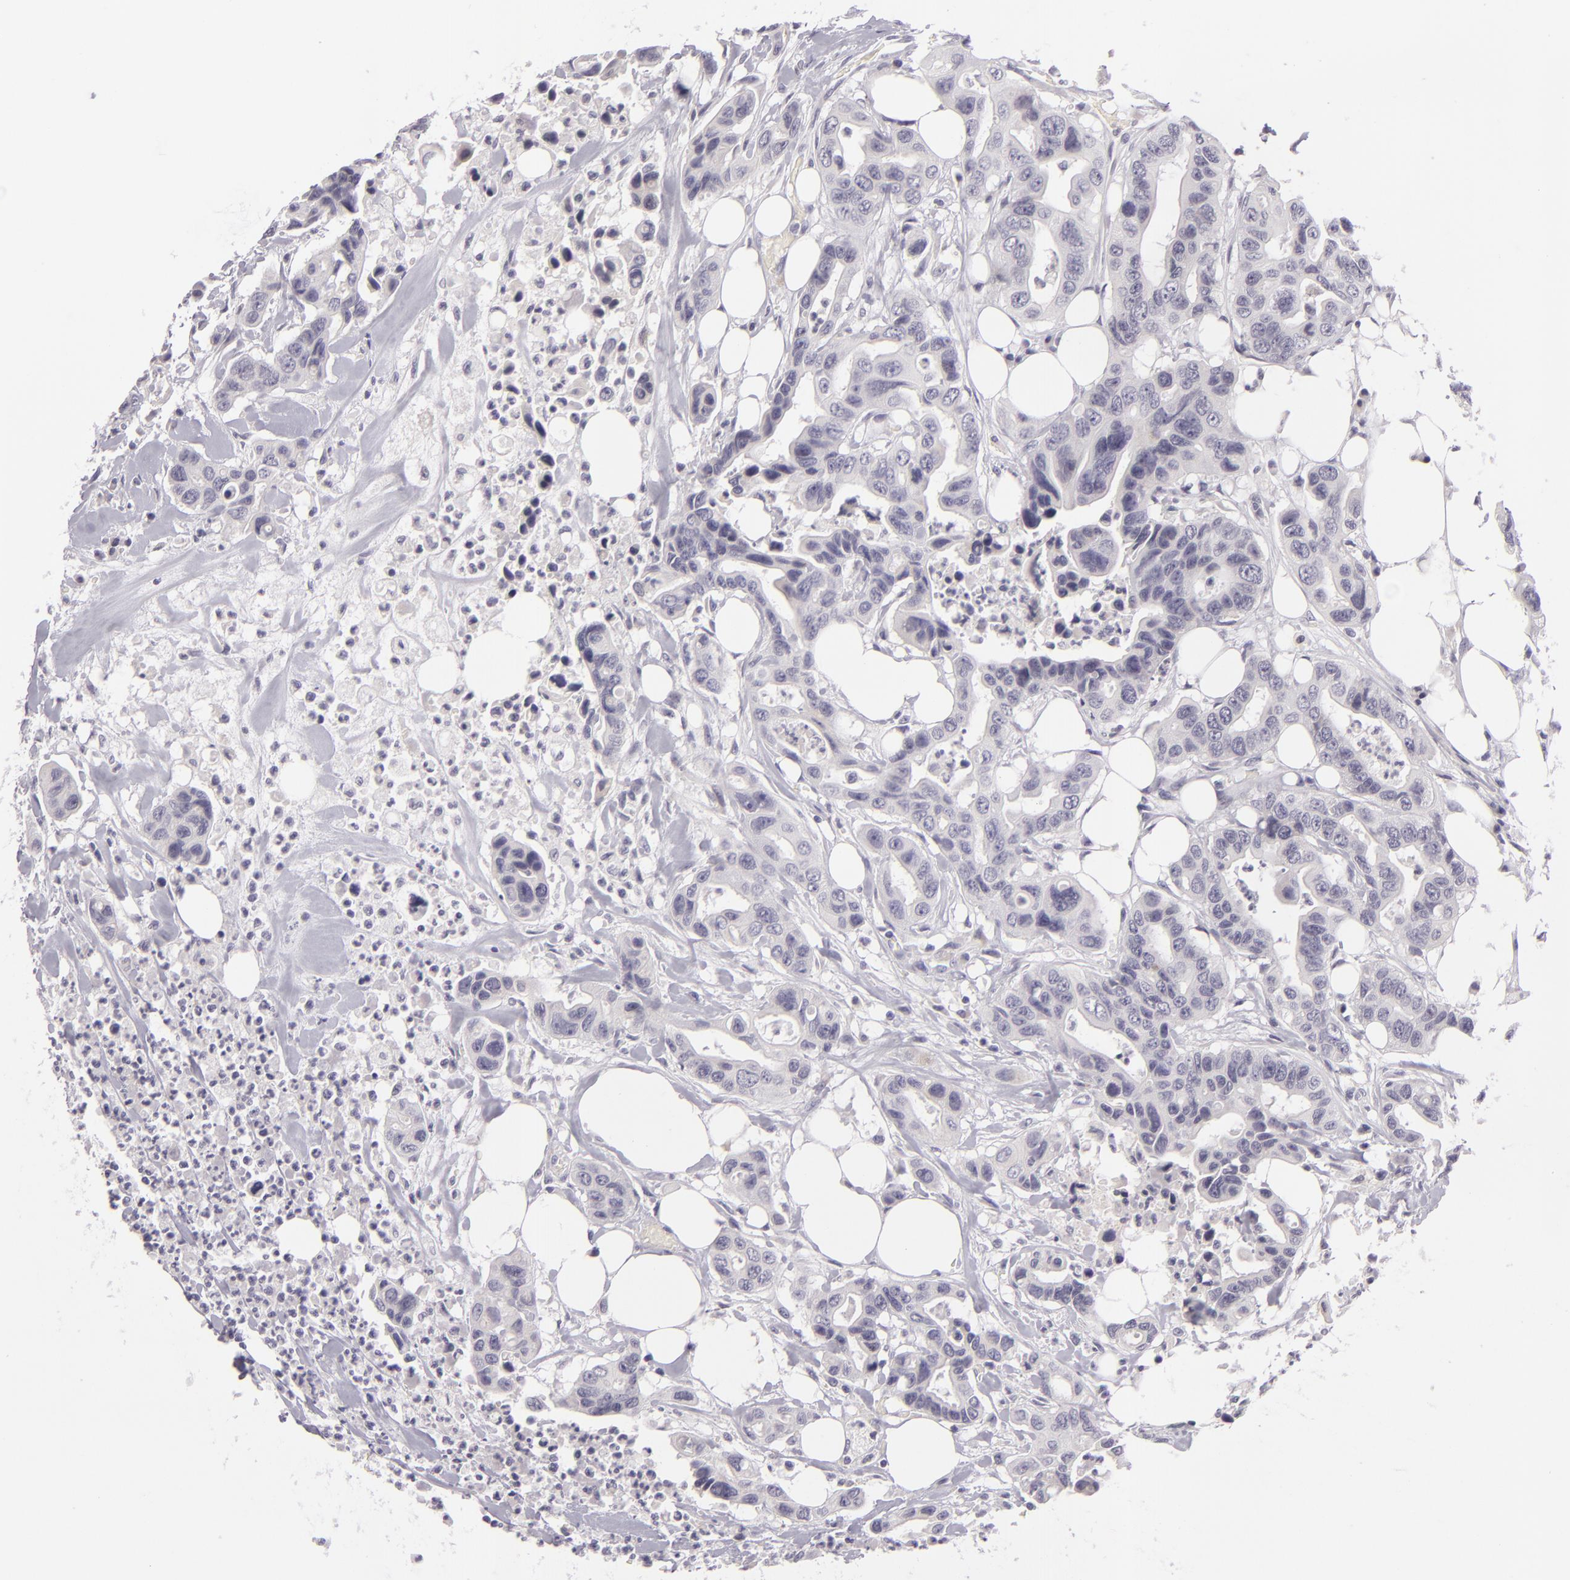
{"staining": {"intensity": "negative", "quantity": "none", "location": "none"}, "tissue": "colorectal cancer", "cell_type": "Tumor cells", "image_type": "cancer", "snomed": [{"axis": "morphology", "description": "Adenocarcinoma, NOS"}, {"axis": "topography", "description": "Colon"}], "caption": "This is a micrograph of immunohistochemistry (IHC) staining of colorectal cancer (adenocarcinoma), which shows no staining in tumor cells. Brightfield microscopy of immunohistochemistry (IHC) stained with DAB (brown) and hematoxylin (blue), captured at high magnification.", "gene": "EGFL6", "patient": {"sex": "female", "age": 70}}